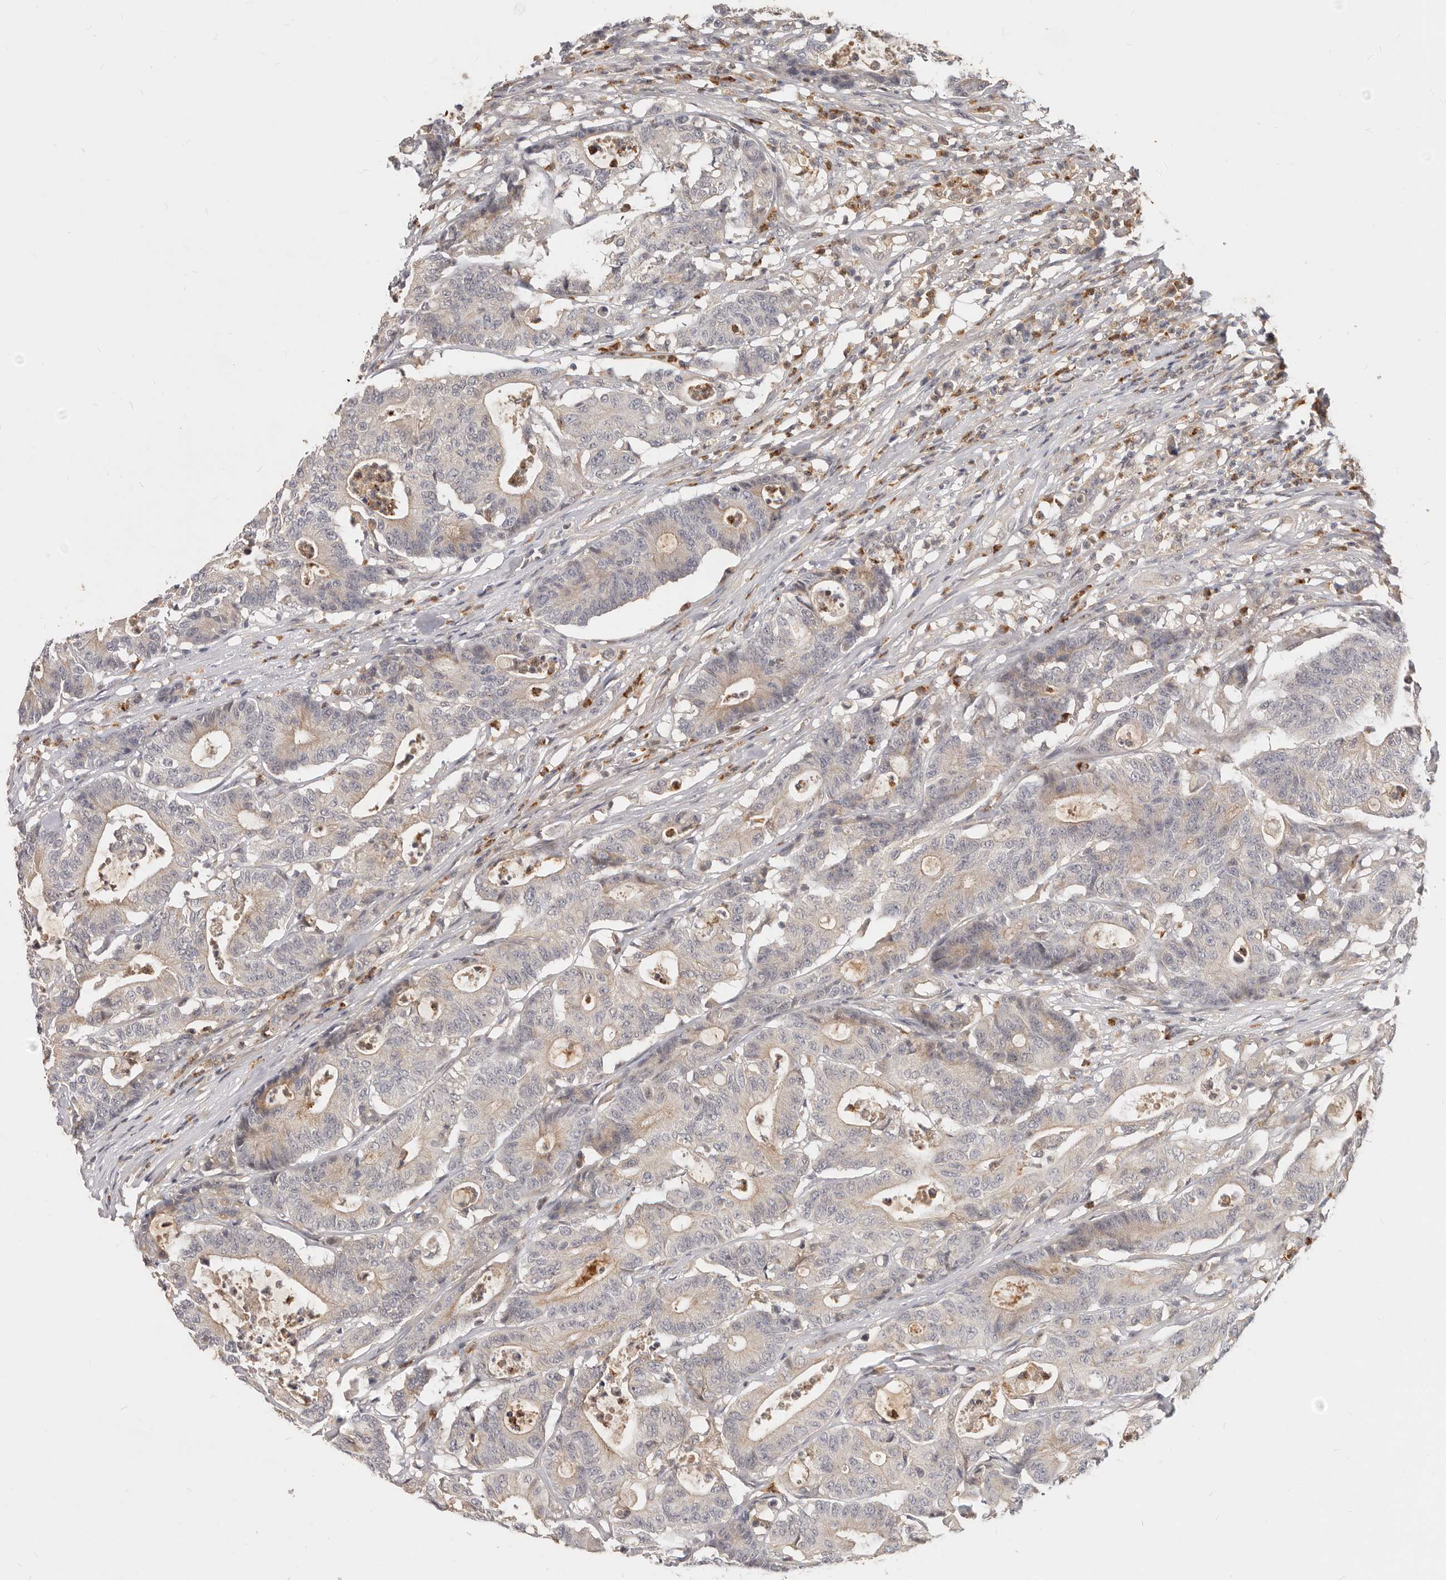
{"staining": {"intensity": "weak", "quantity": "25%-75%", "location": "cytoplasmic/membranous"}, "tissue": "colorectal cancer", "cell_type": "Tumor cells", "image_type": "cancer", "snomed": [{"axis": "morphology", "description": "Adenocarcinoma, NOS"}, {"axis": "topography", "description": "Colon"}], "caption": "The photomicrograph reveals staining of colorectal cancer, revealing weak cytoplasmic/membranous protein staining (brown color) within tumor cells.", "gene": "USP49", "patient": {"sex": "female", "age": 84}}